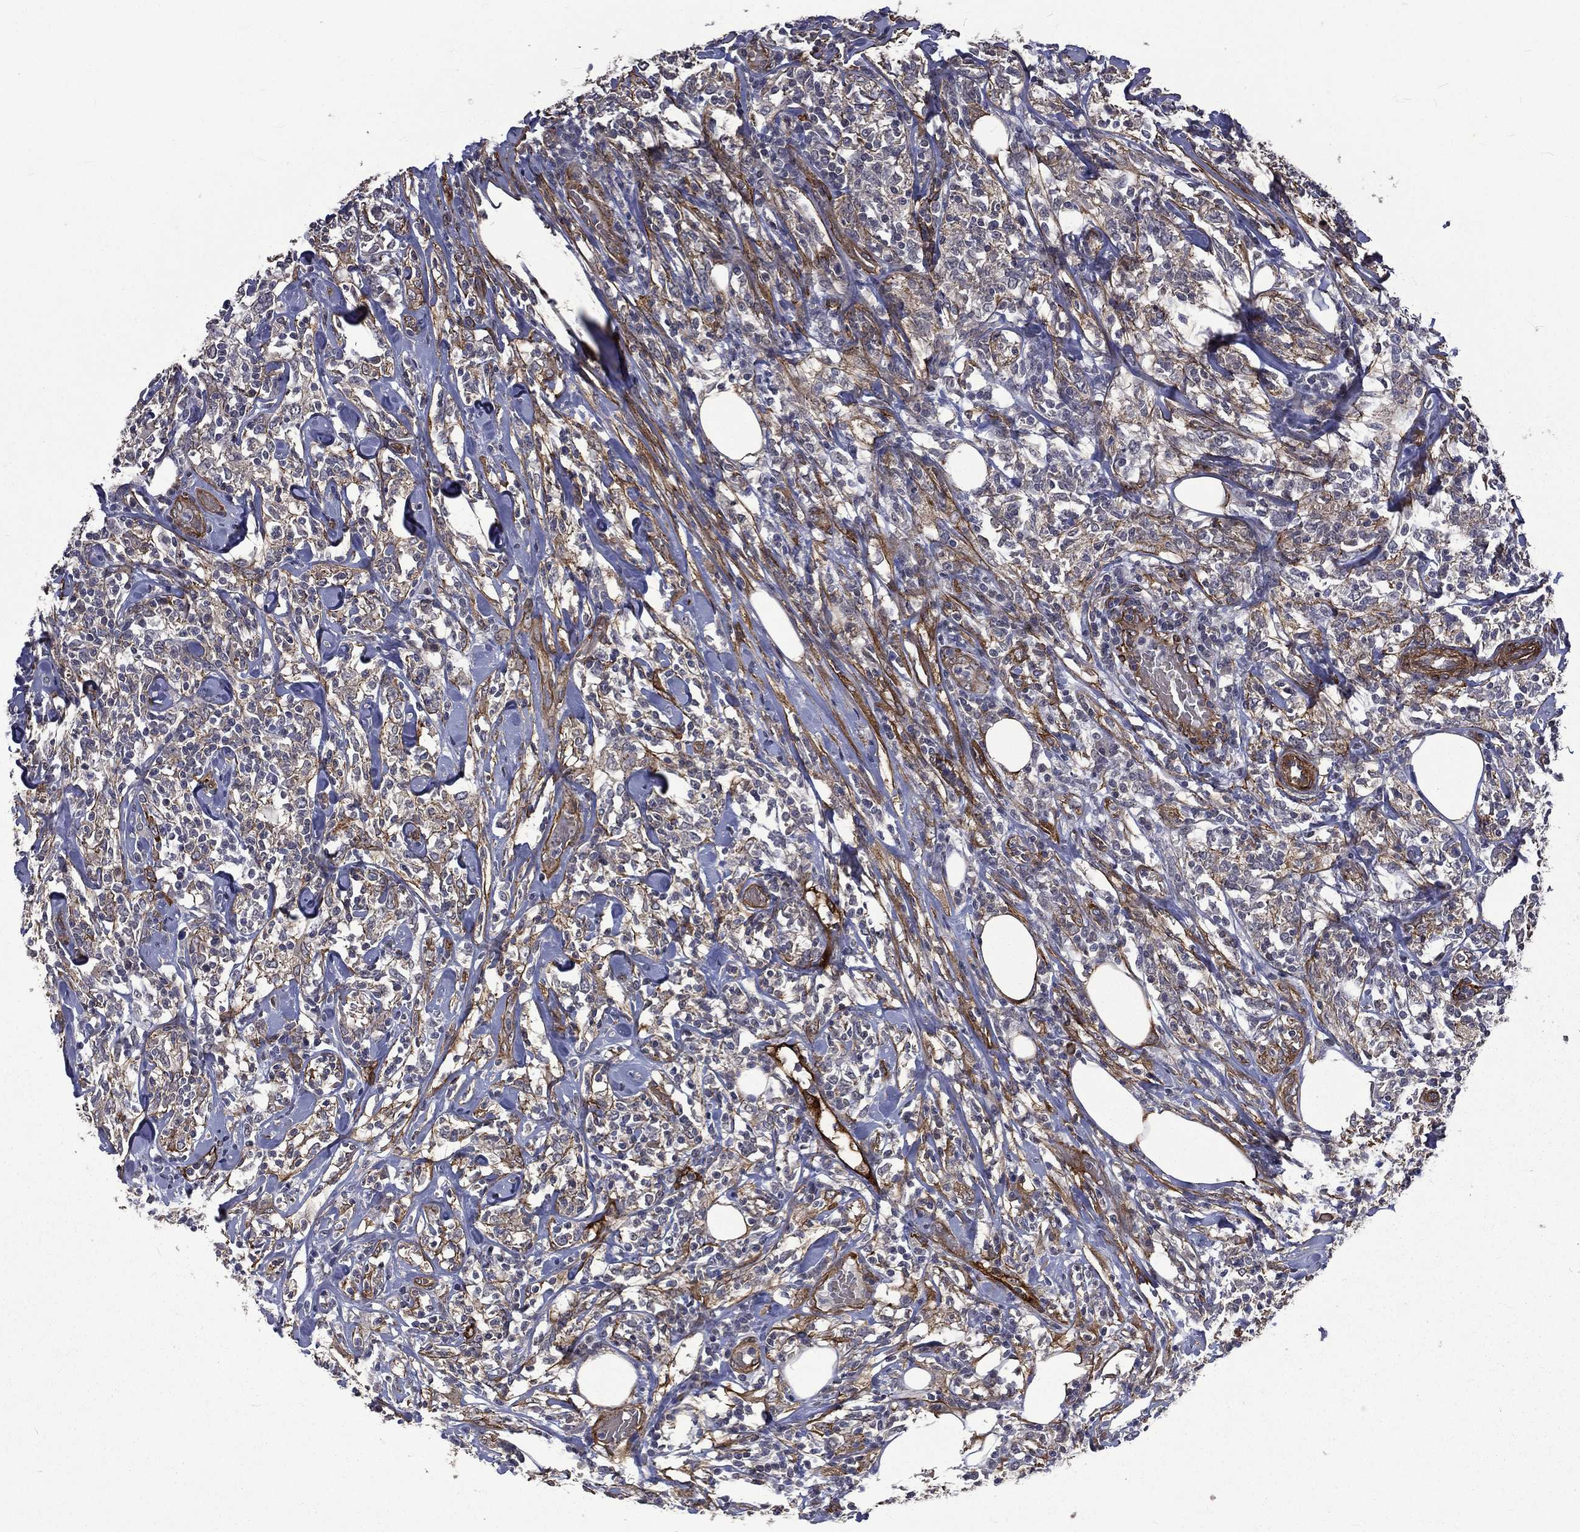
{"staining": {"intensity": "negative", "quantity": "none", "location": "none"}, "tissue": "lymphoma", "cell_type": "Tumor cells", "image_type": "cancer", "snomed": [{"axis": "morphology", "description": "Malignant lymphoma, non-Hodgkin's type, High grade"}, {"axis": "topography", "description": "Lymph node"}], "caption": "High magnification brightfield microscopy of lymphoma stained with DAB (brown) and counterstained with hematoxylin (blue): tumor cells show no significant staining.", "gene": "PPFIBP1", "patient": {"sex": "female", "age": 84}}